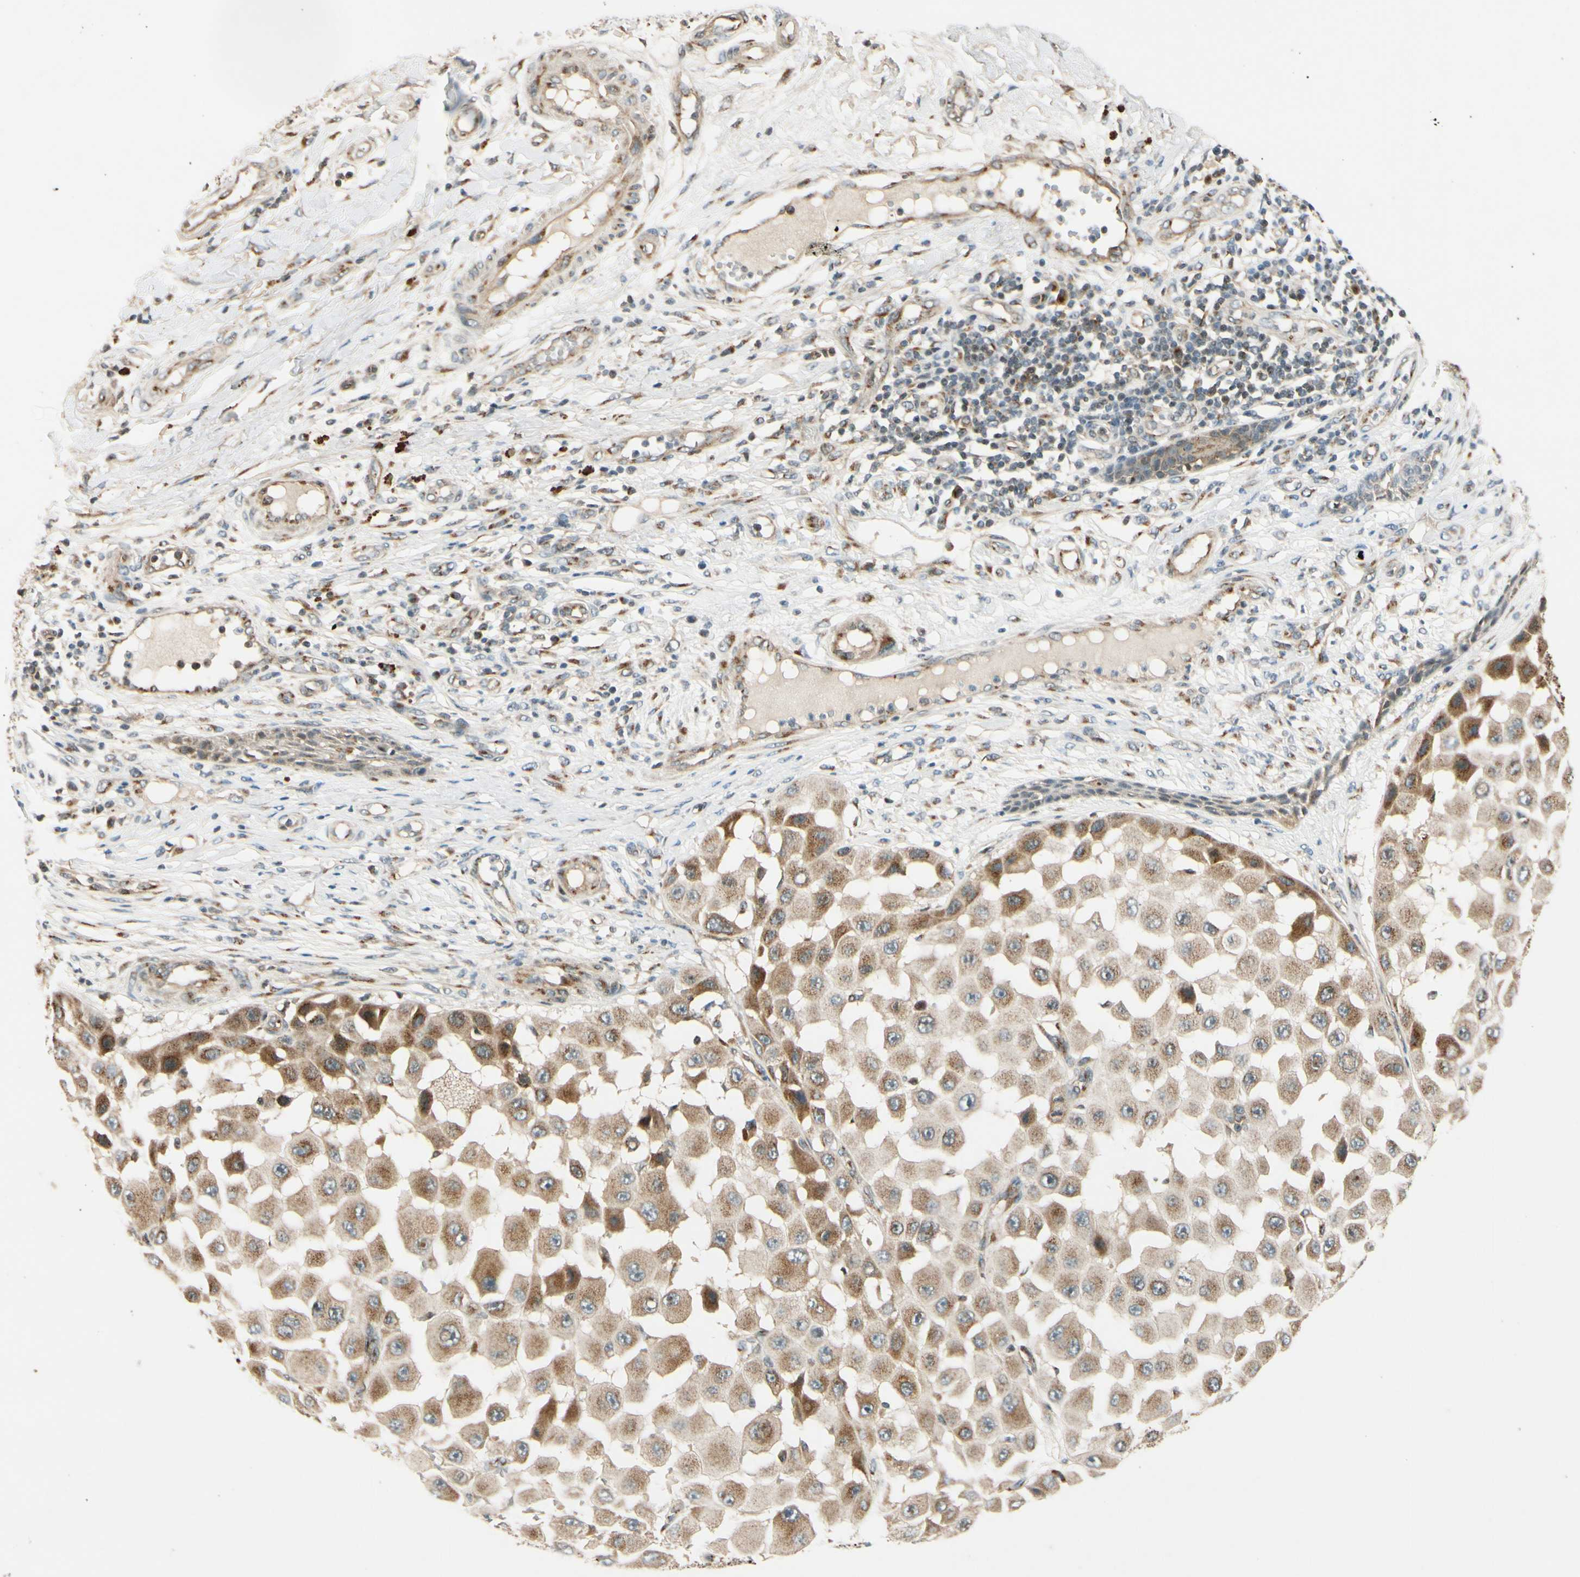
{"staining": {"intensity": "weak", "quantity": "<25%", "location": "cytoplasmic/membranous"}, "tissue": "melanoma", "cell_type": "Tumor cells", "image_type": "cancer", "snomed": [{"axis": "morphology", "description": "Malignant melanoma, NOS"}, {"axis": "topography", "description": "Skin"}], "caption": "Photomicrograph shows no protein expression in tumor cells of melanoma tissue.", "gene": "NEO1", "patient": {"sex": "female", "age": 81}}